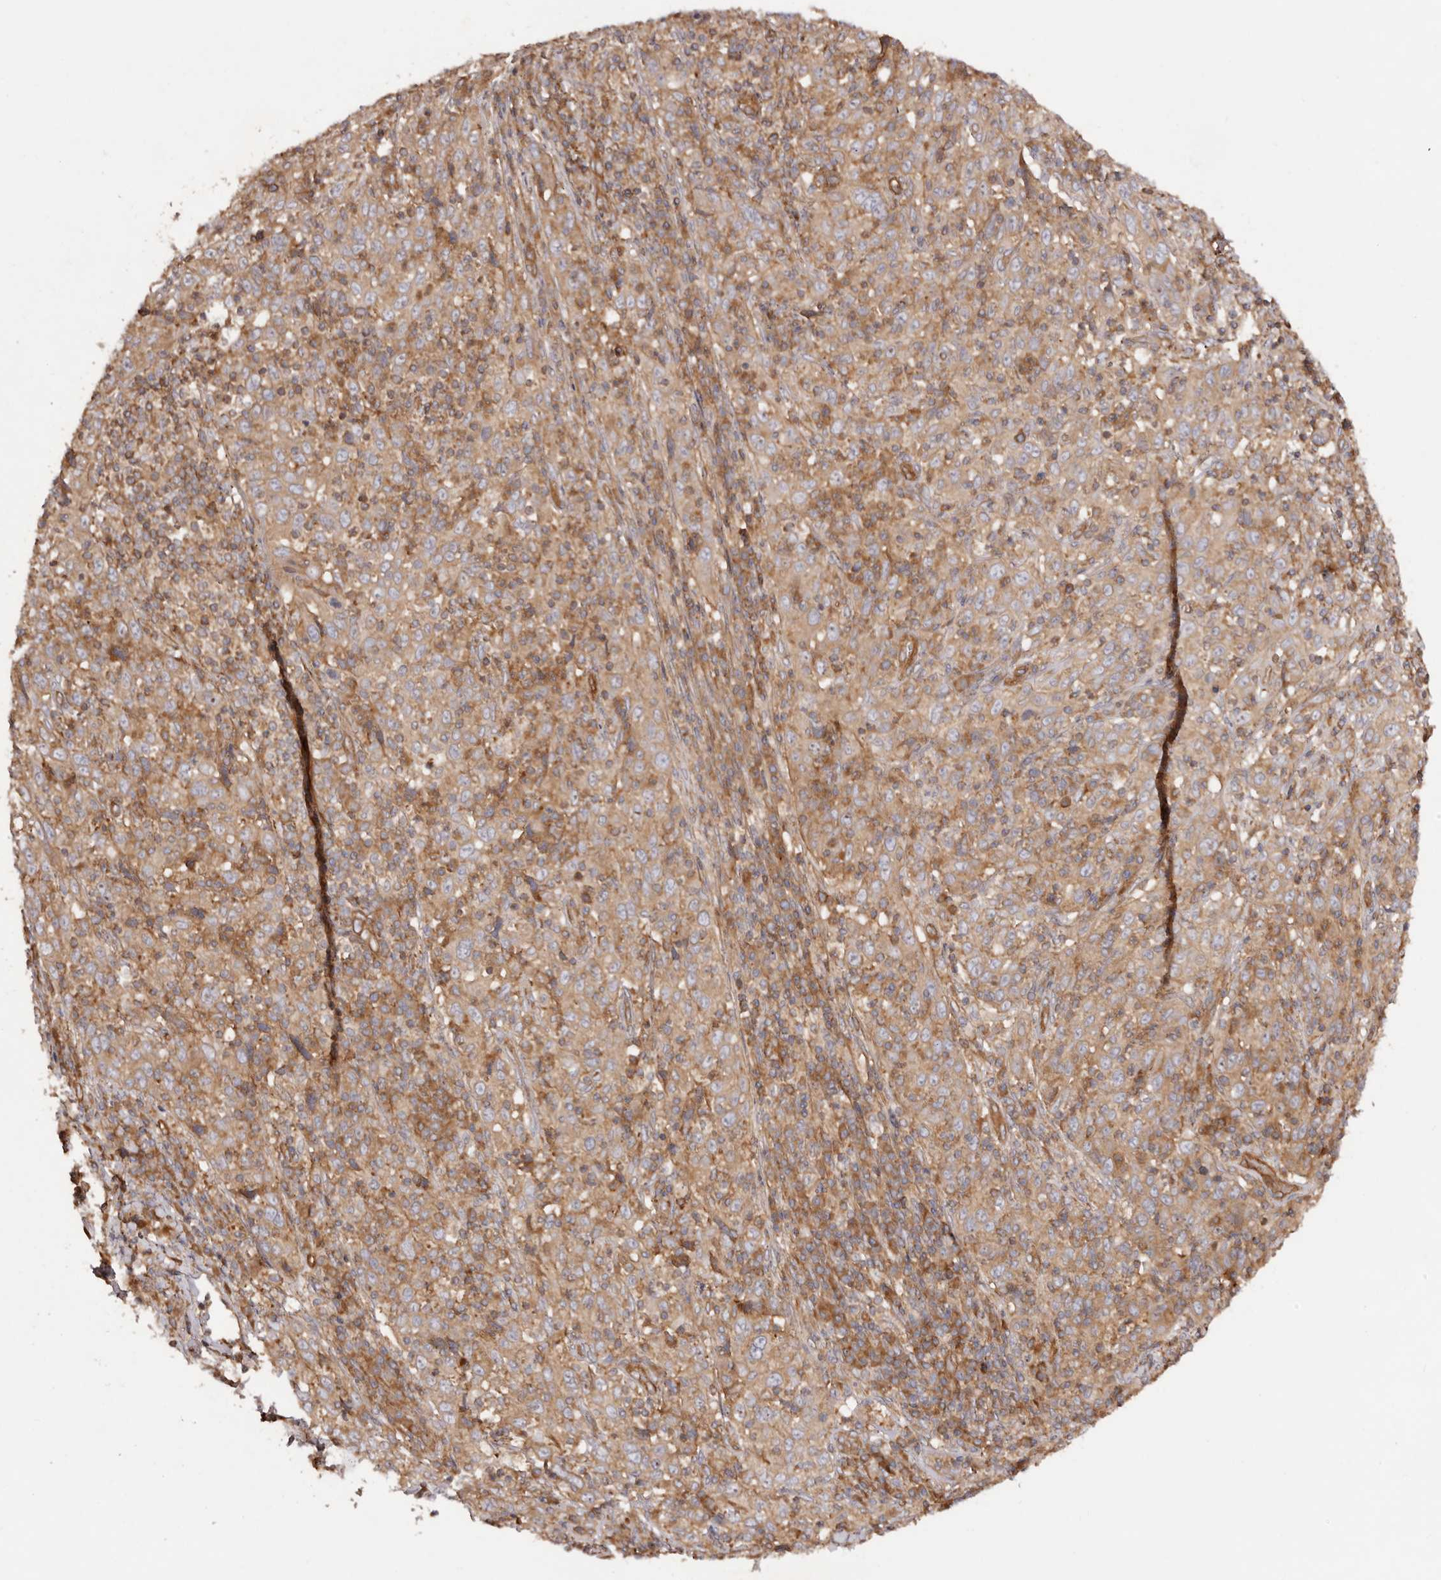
{"staining": {"intensity": "moderate", "quantity": ">75%", "location": "cytoplasmic/membranous"}, "tissue": "cervical cancer", "cell_type": "Tumor cells", "image_type": "cancer", "snomed": [{"axis": "morphology", "description": "Squamous cell carcinoma, NOS"}, {"axis": "topography", "description": "Cervix"}], "caption": "Protein expression analysis of human cervical cancer (squamous cell carcinoma) reveals moderate cytoplasmic/membranous staining in about >75% of tumor cells. (brown staining indicates protein expression, while blue staining denotes nuclei).", "gene": "RPS6", "patient": {"sex": "female", "age": 46}}